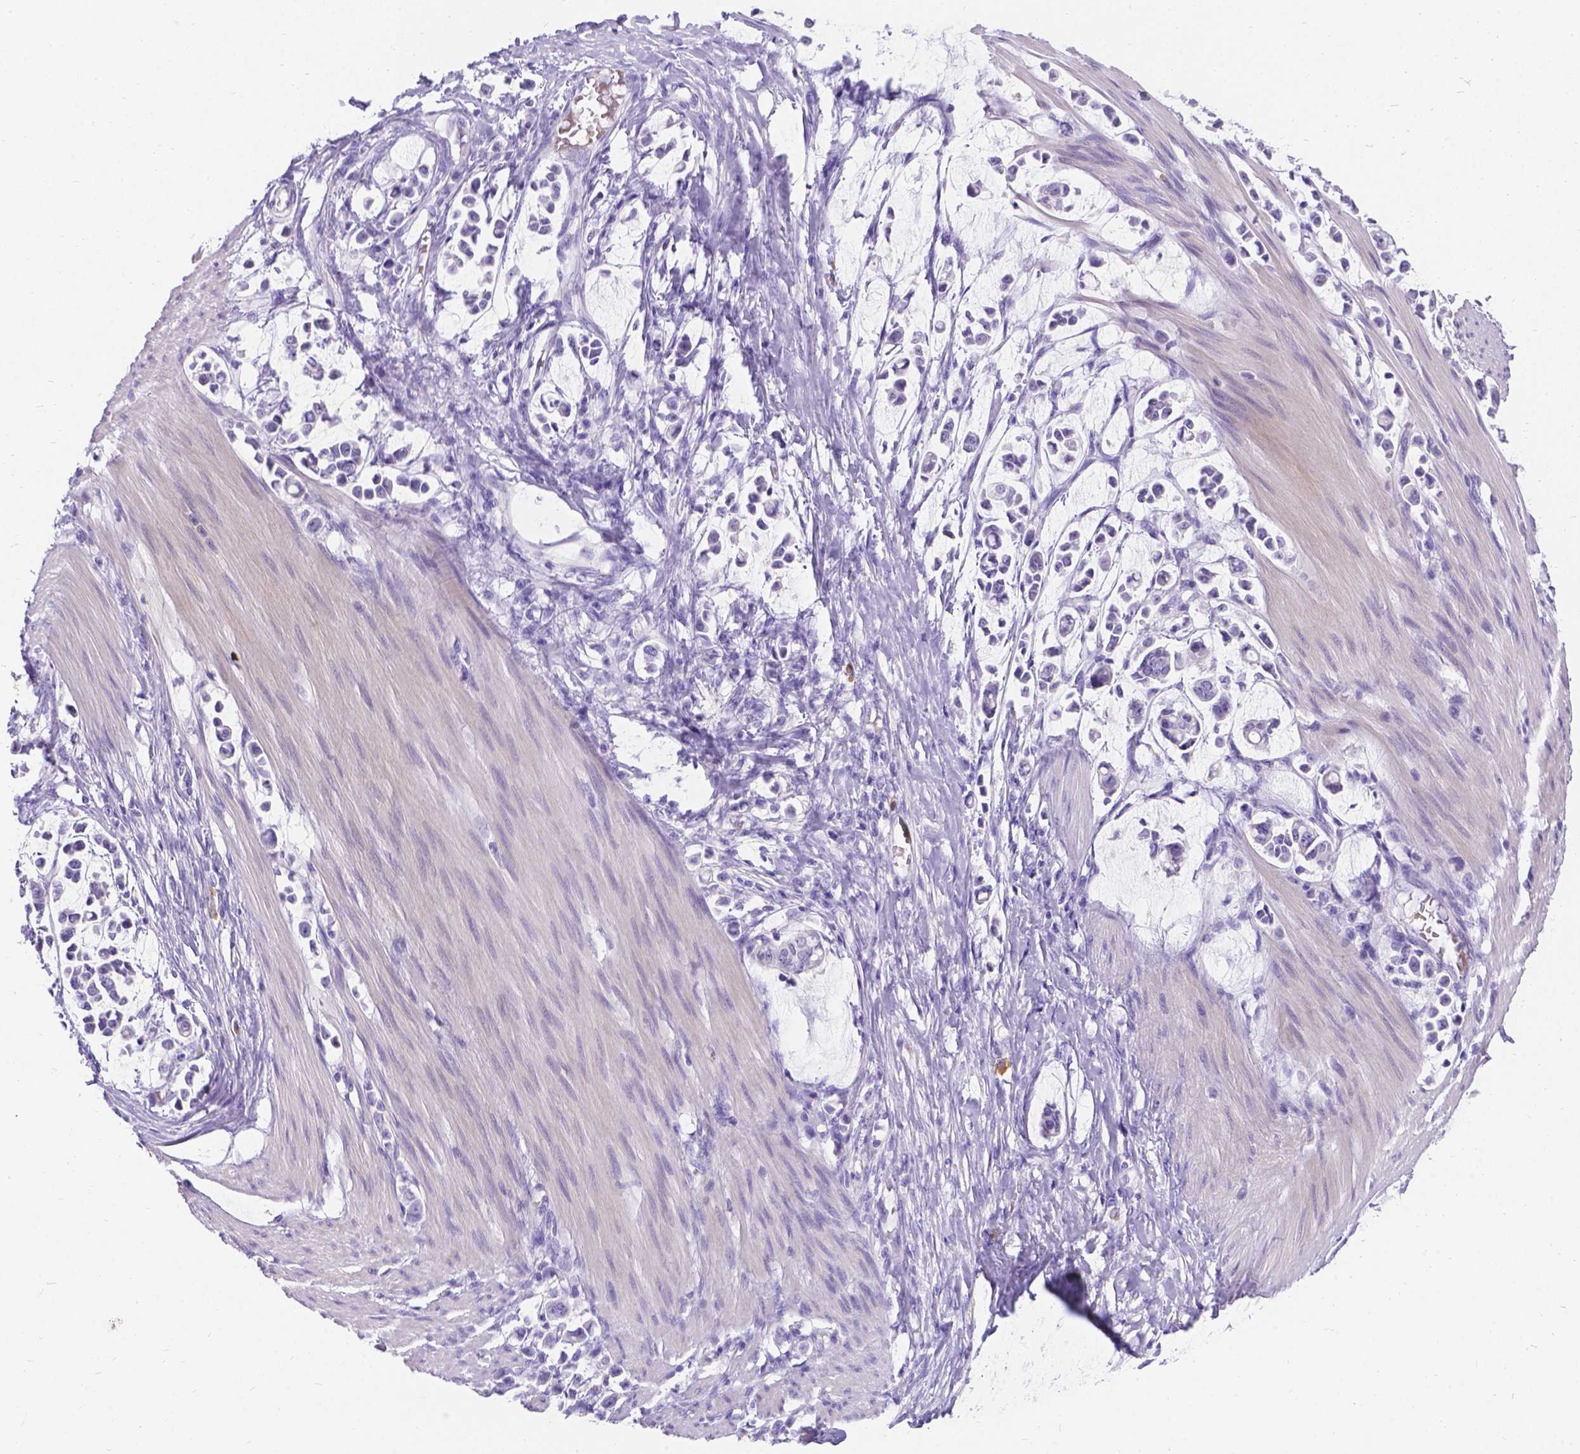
{"staining": {"intensity": "negative", "quantity": "none", "location": "none"}, "tissue": "stomach cancer", "cell_type": "Tumor cells", "image_type": "cancer", "snomed": [{"axis": "morphology", "description": "Adenocarcinoma, NOS"}, {"axis": "topography", "description": "Stomach"}], "caption": "Tumor cells show no significant positivity in stomach cancer. Nuclei are stained in blue.", "gene": "GNRHR", "patient": {"sex": "male", "age": 82}}